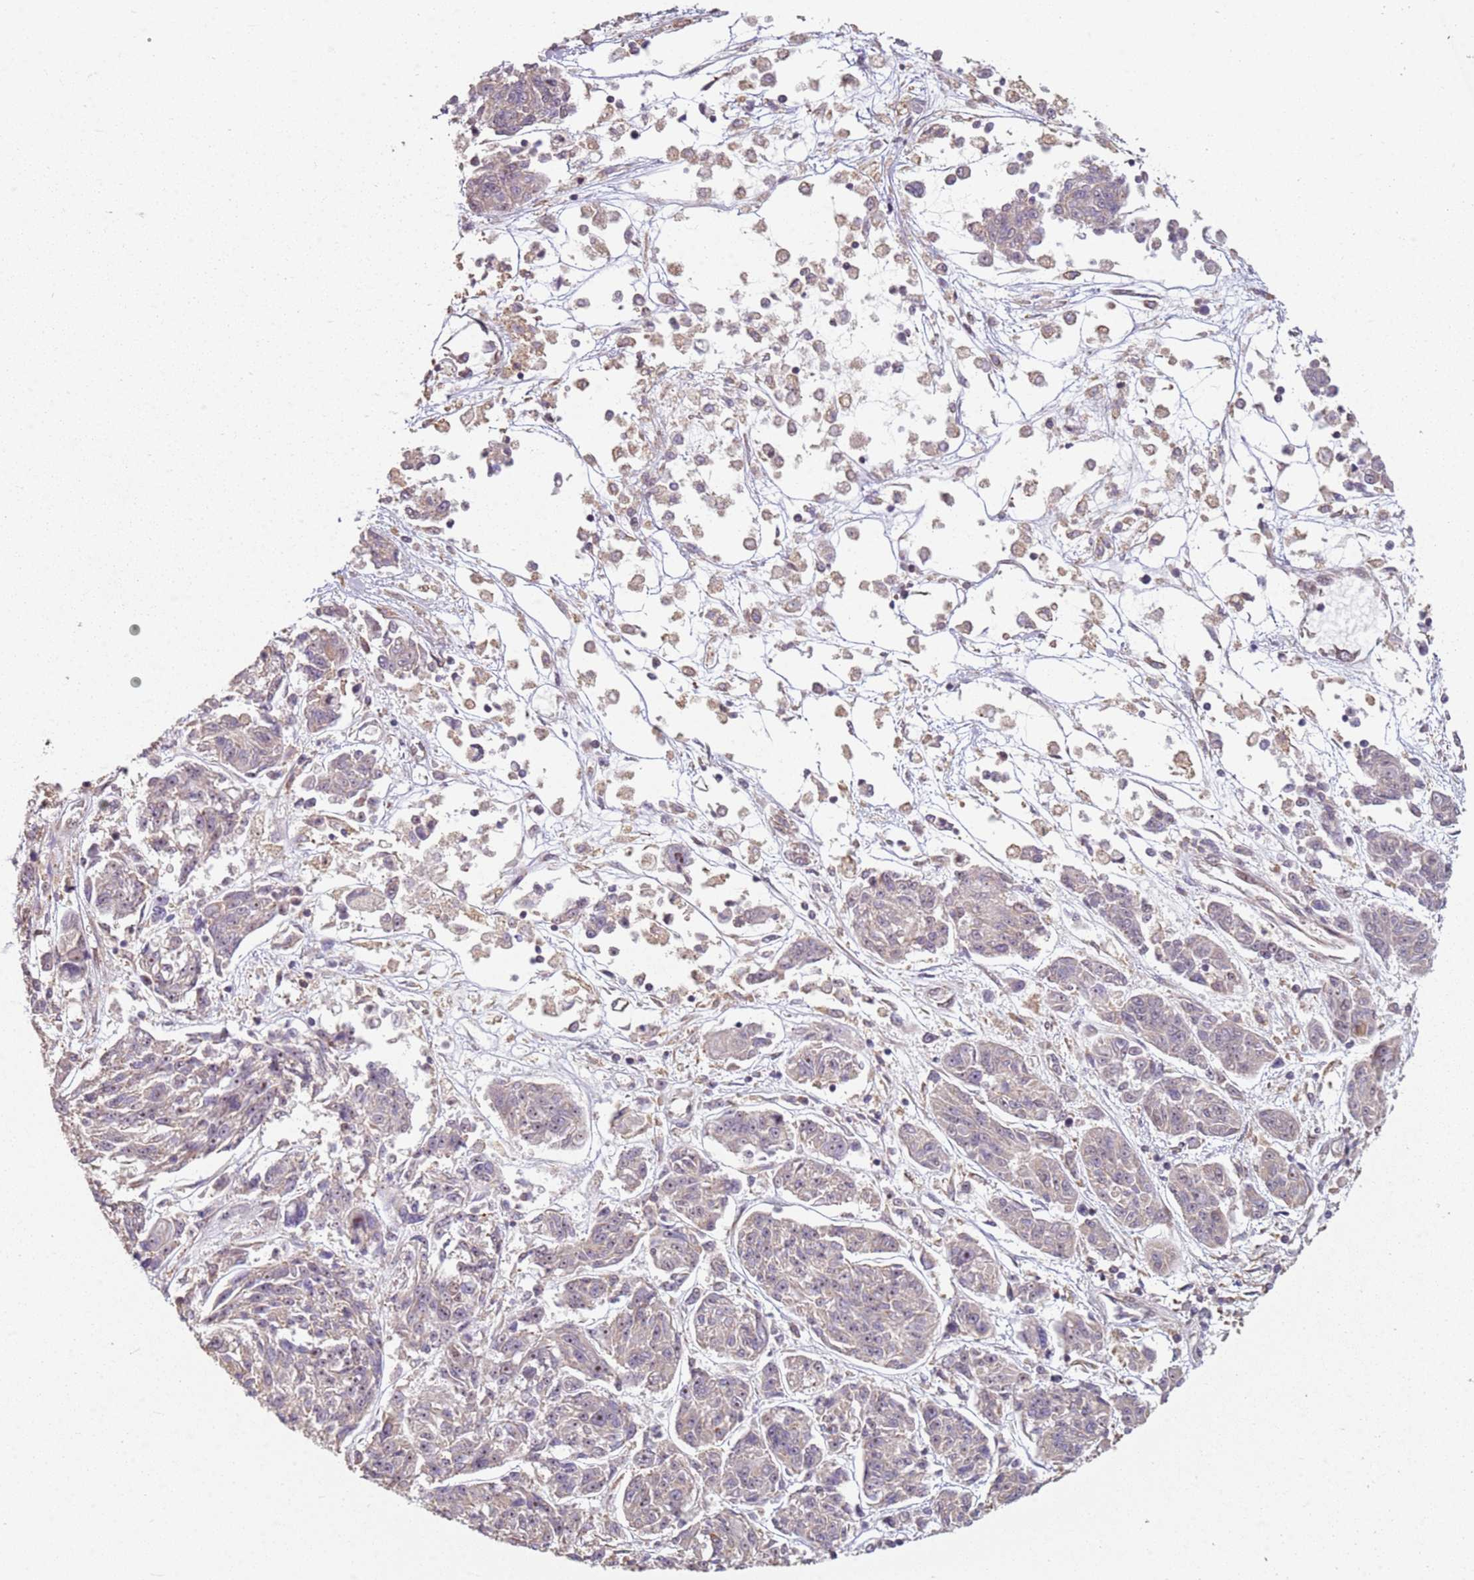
{"staining": {"intensity": "negative", "quantity": "none", "location": "none"}, "tissue": "melanoma", "cell_type": "Tumor cells", "image_type": "cancer", "snomed": [{"axis": "morphology", "description": "Malignant melanoma, NOS"}, {"axis": "topography", "description": "Skin"}], "caption": "The histopathology image demonstrates no significant positivity in tumor cells of malignant melanoma.", "gene": "CHURC1", "patient": {"sex": "male", "age": 53}}